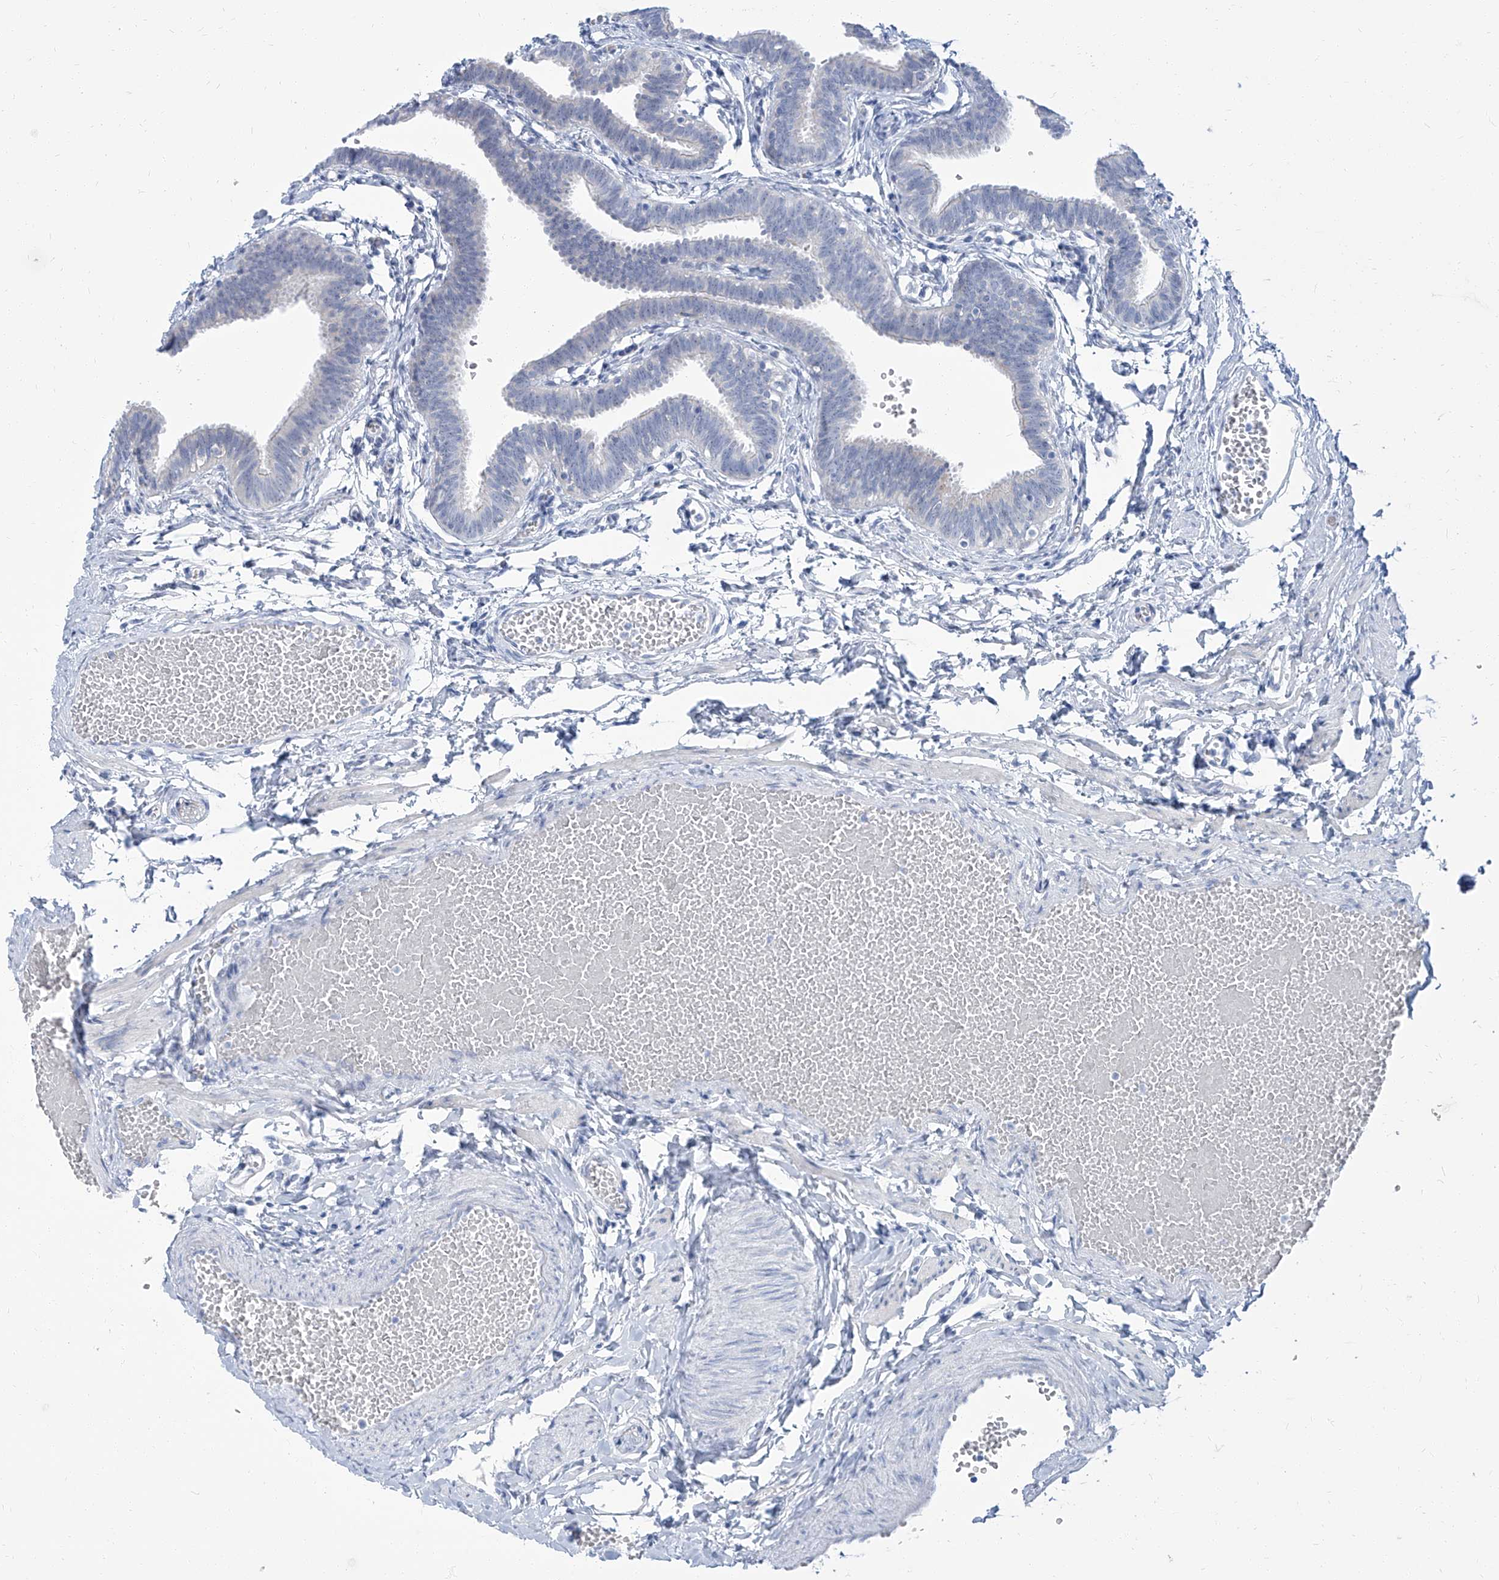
{"staining": {"intensity": "negative", "quantity": "none", "location": "none"}, "tissue": "fallopian tube", "cell_type": "Glandular cells", "image_type": "normal", "snomed": [{"axis": "morphology", "description": "Normal tissue, NOS"}, {"axis": "topography", "description": "Fallopian tube"}, {"axis": "topography", "description": "Ovary"}], "caption": "Photomicrograph shows no protein expression in glandular cells of normal fallopian tube. Nuclei are stained in blue.", "gene": "TXLNB", "patient": {"sex": "female", "age": 23}}